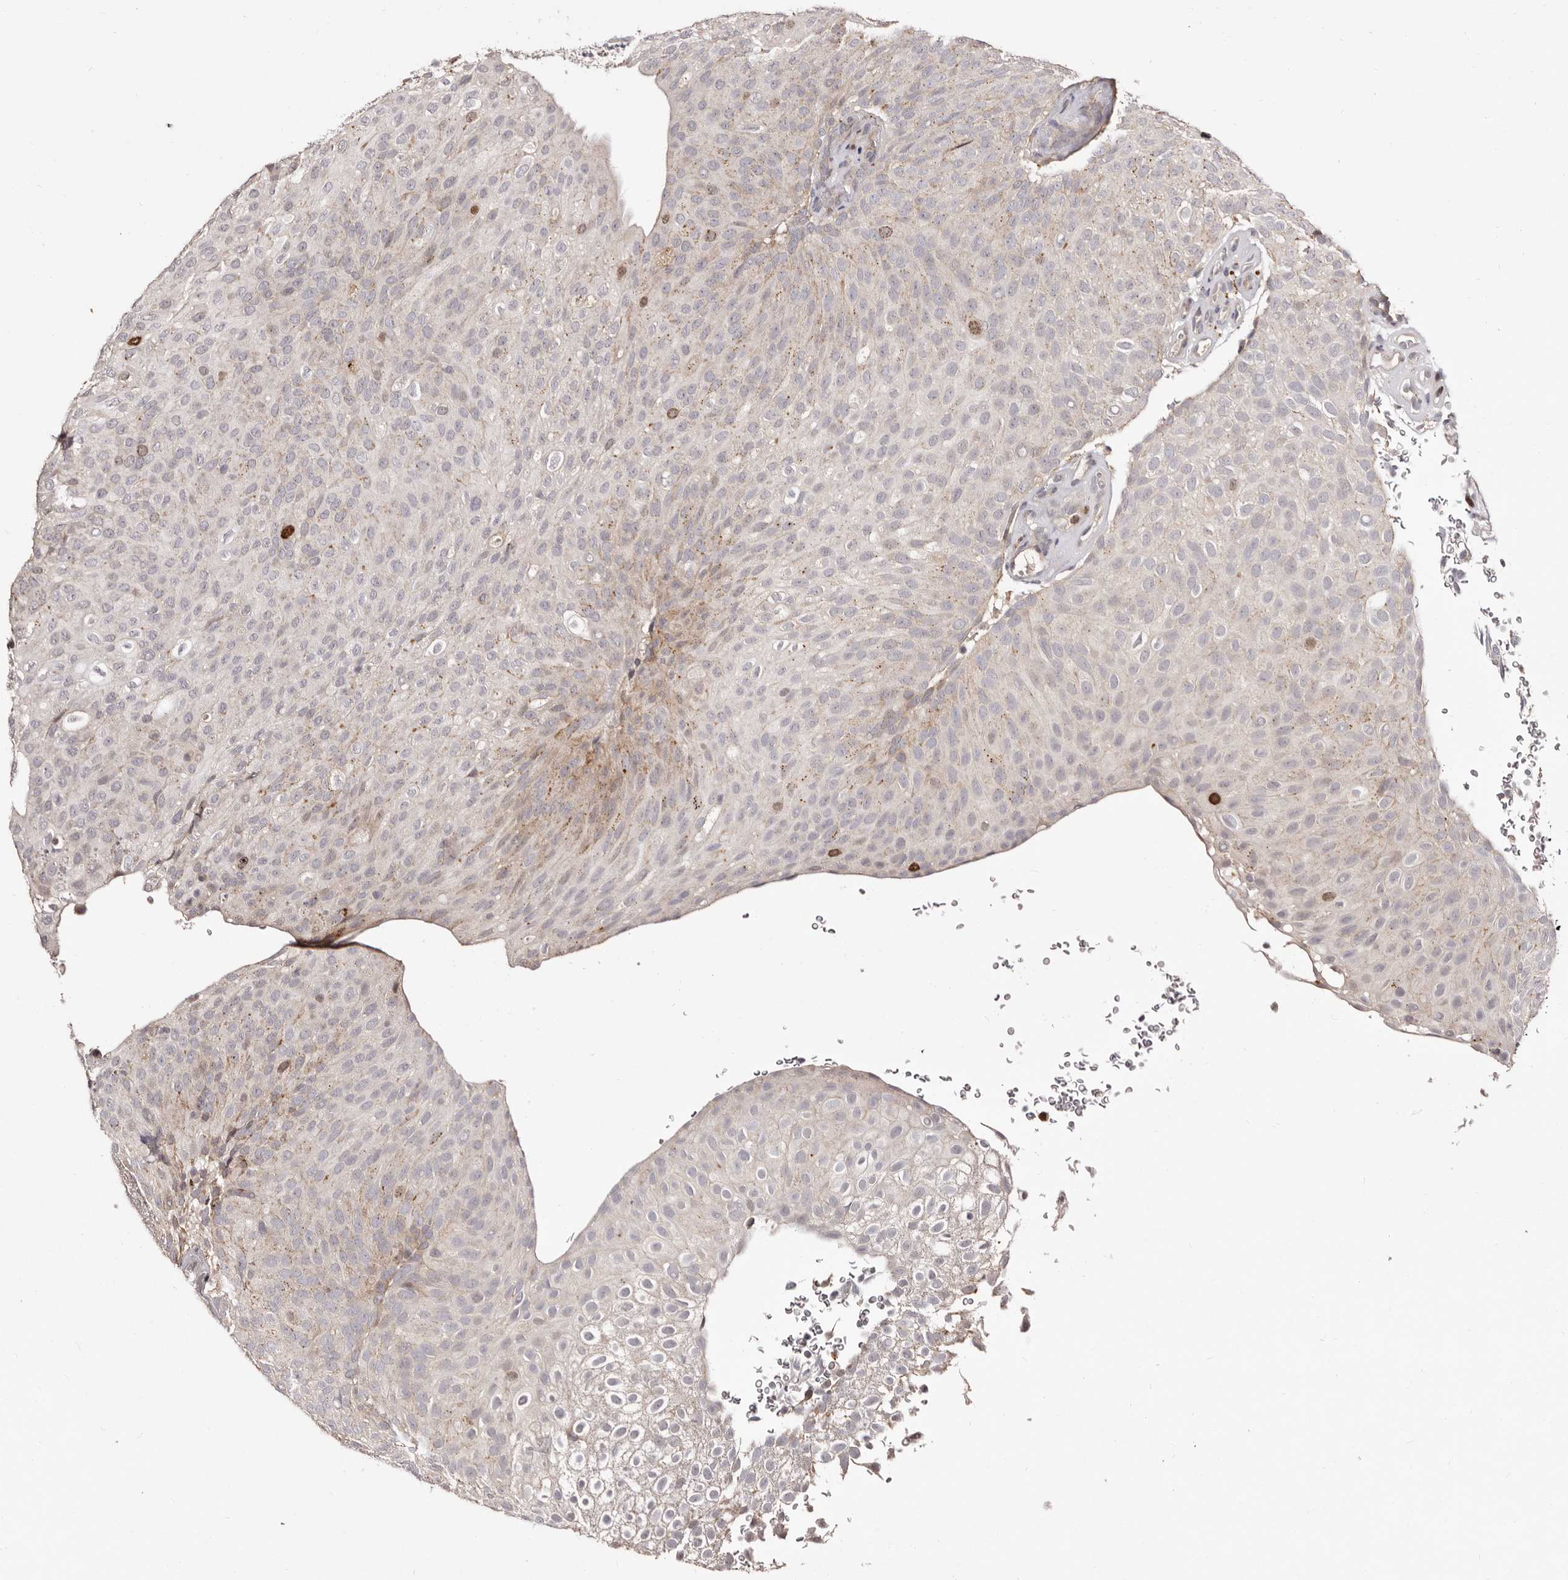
{"staining": {"intensity": "moderate", "quantity": "<25%", "location": "cytoplasmic/membranous,nuclear"}, "tissue": "urothelial cancer", "cell_type": "Tumor cells", "image_type": "cancer", "snomed": [{"axis": "morphology", "description": "Urothelial carcinoma, Low grade"}, {"axis": "topography", "description": "Urinary bladder"}], "caption": "Immunohistochemical staining of human urothelial carcinoma (low-grade) demonstrates low levels of moderate cytoplasmic/membranous and nuclear positivity in about <25% of tumor cells. (IHC, brightfield microscopy, high magnification).", "gene": "CDCA8", "patient": {"sex": "male", "age": 78}}